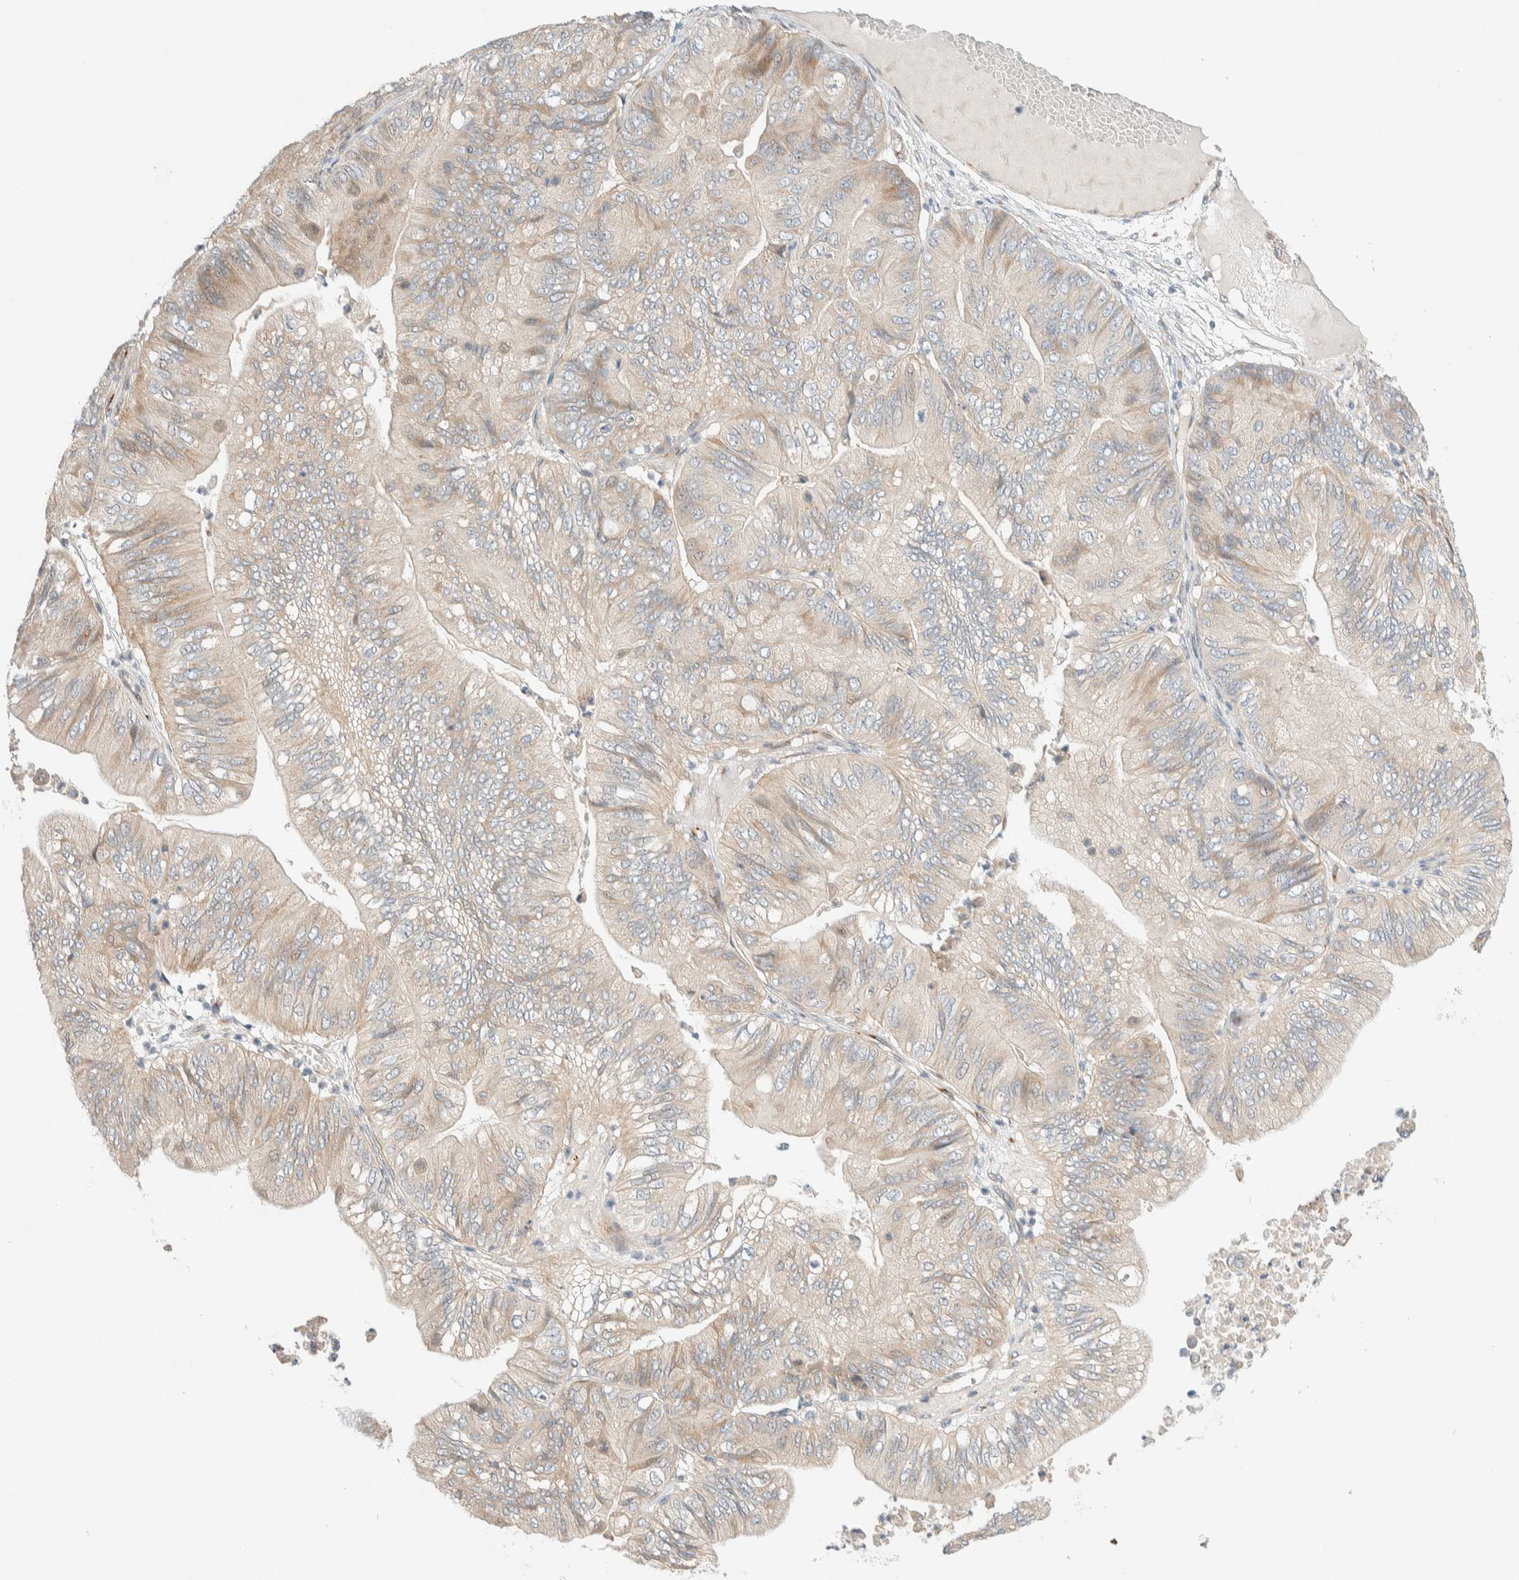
{"staining": {"intensity": "weak", "quantity": "25%-75%", "location": "cytoplasmic/membranous"}, "tissue": "ovarian cancer", "cell_type": "Tumor cells", "image_type": "cancer", "snomed": [{"axis": "morphology", "description": "Cystadenocarcinoma, mucinous, NOS"}, {"axis": "topography", "description": "Ovary"}], "caption": "Protein positivity by immunohistochemistry (IHC) shows weak cytoplasmic/membranous positivity in about 25%-75% of tumor cells in mucinous cystadenocarcinoma (ovarian). (brown staining indicates protein expression, while blue staining denotes nuclei).", "gene": "TMEM184B", "patient": {"sex": "female", "age": 61}}